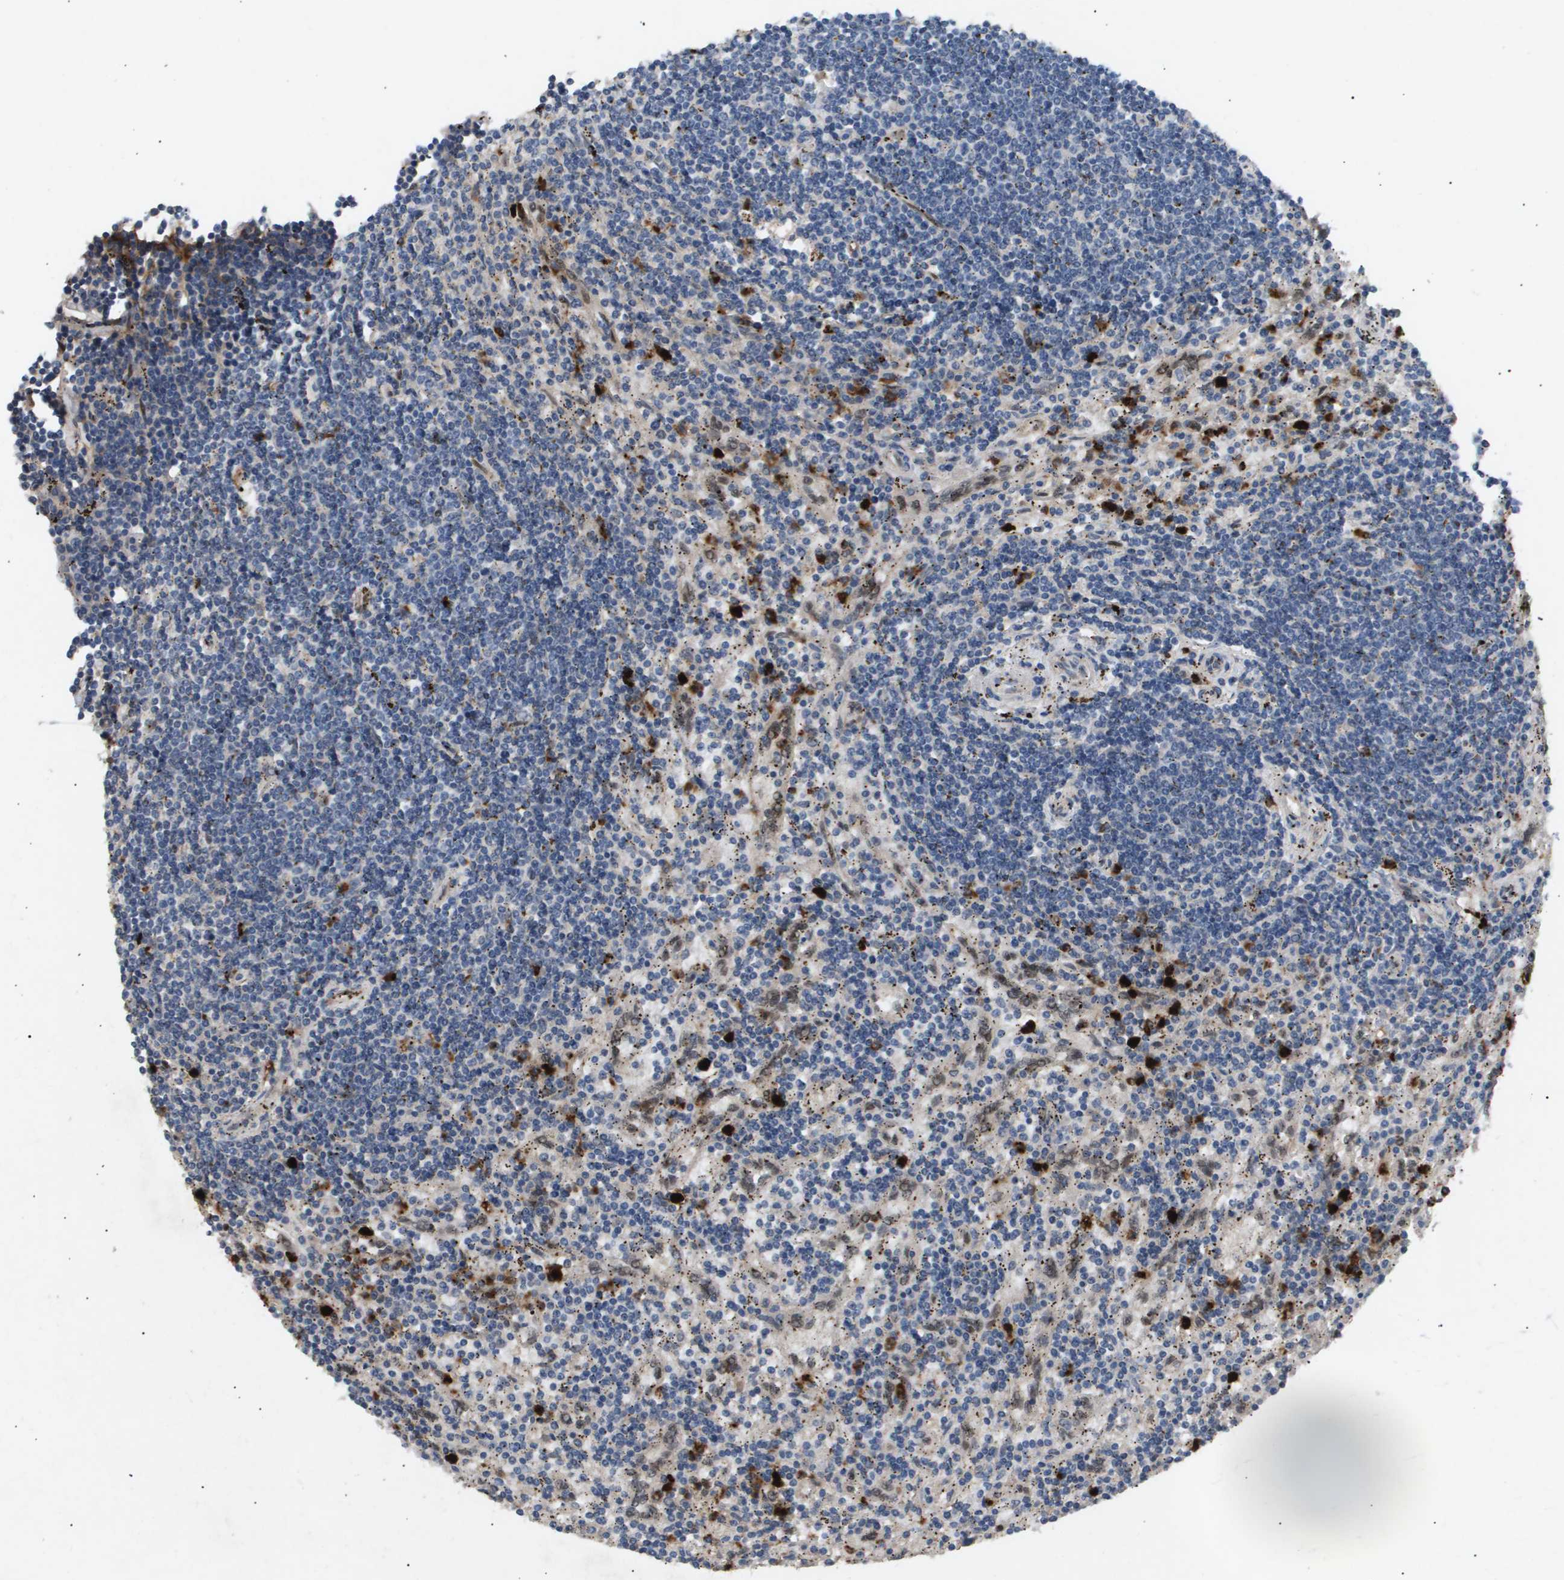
{"staining": {"intensity": "negative", "quantity": "none", "location": "none"}, "tissue": "lymphoma", "cell_type": "Tumor cells", "image_type": "cancer", "snomed": [{"axis": "morphology", "description": "Malignant lymphoma, non-Hodgkin's type, Low grade"}, {"axis": "topography", "description": "Spleen"}], "caption": "The micrograph demonstrates no staining of tumor cells in low-grade malignant lymphoma, non-Hodgkin's type.", "gene": "ERG", "patient": {"sex": "male", "age": 76}}